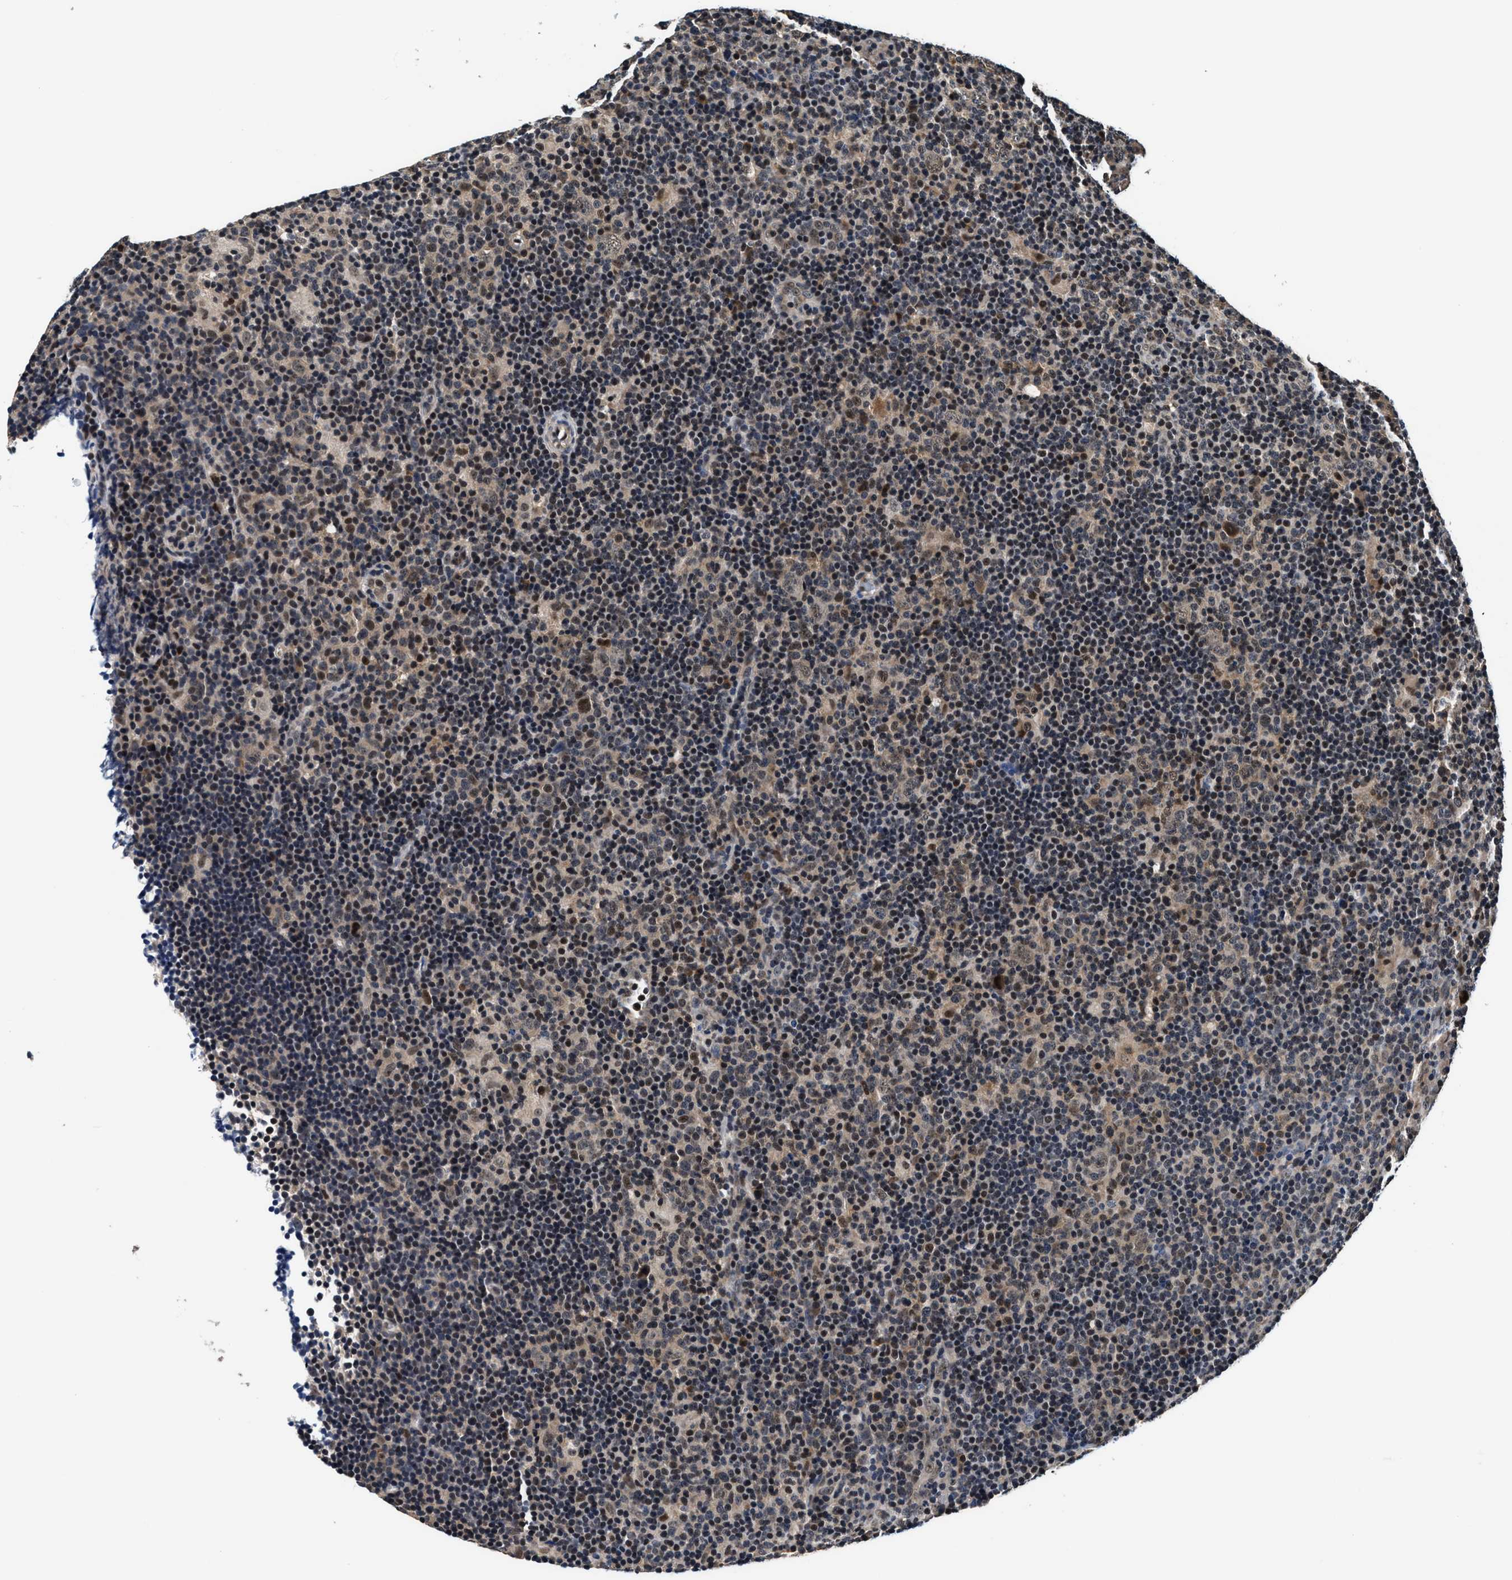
{"staining": {"intensity": "moderate", "quantity": "25%-75%", "location": "nuclear"}, "tissue": "lymphoma", "cell_type": "Tumor cells", "image_type": "cancer", "snomed": [{"axis": "morphology", "description": "Hodgkin's disease, NOS"}, {"axis": "topography", "description": "Lymph node"}], "caption": "Protein staining by IHC shows moderate nuclear expression in about 25%-75% of tumor cells in Hodgkin's disease.", "gene": "USP16", "patient": {"sex": "female", "age": 57}}